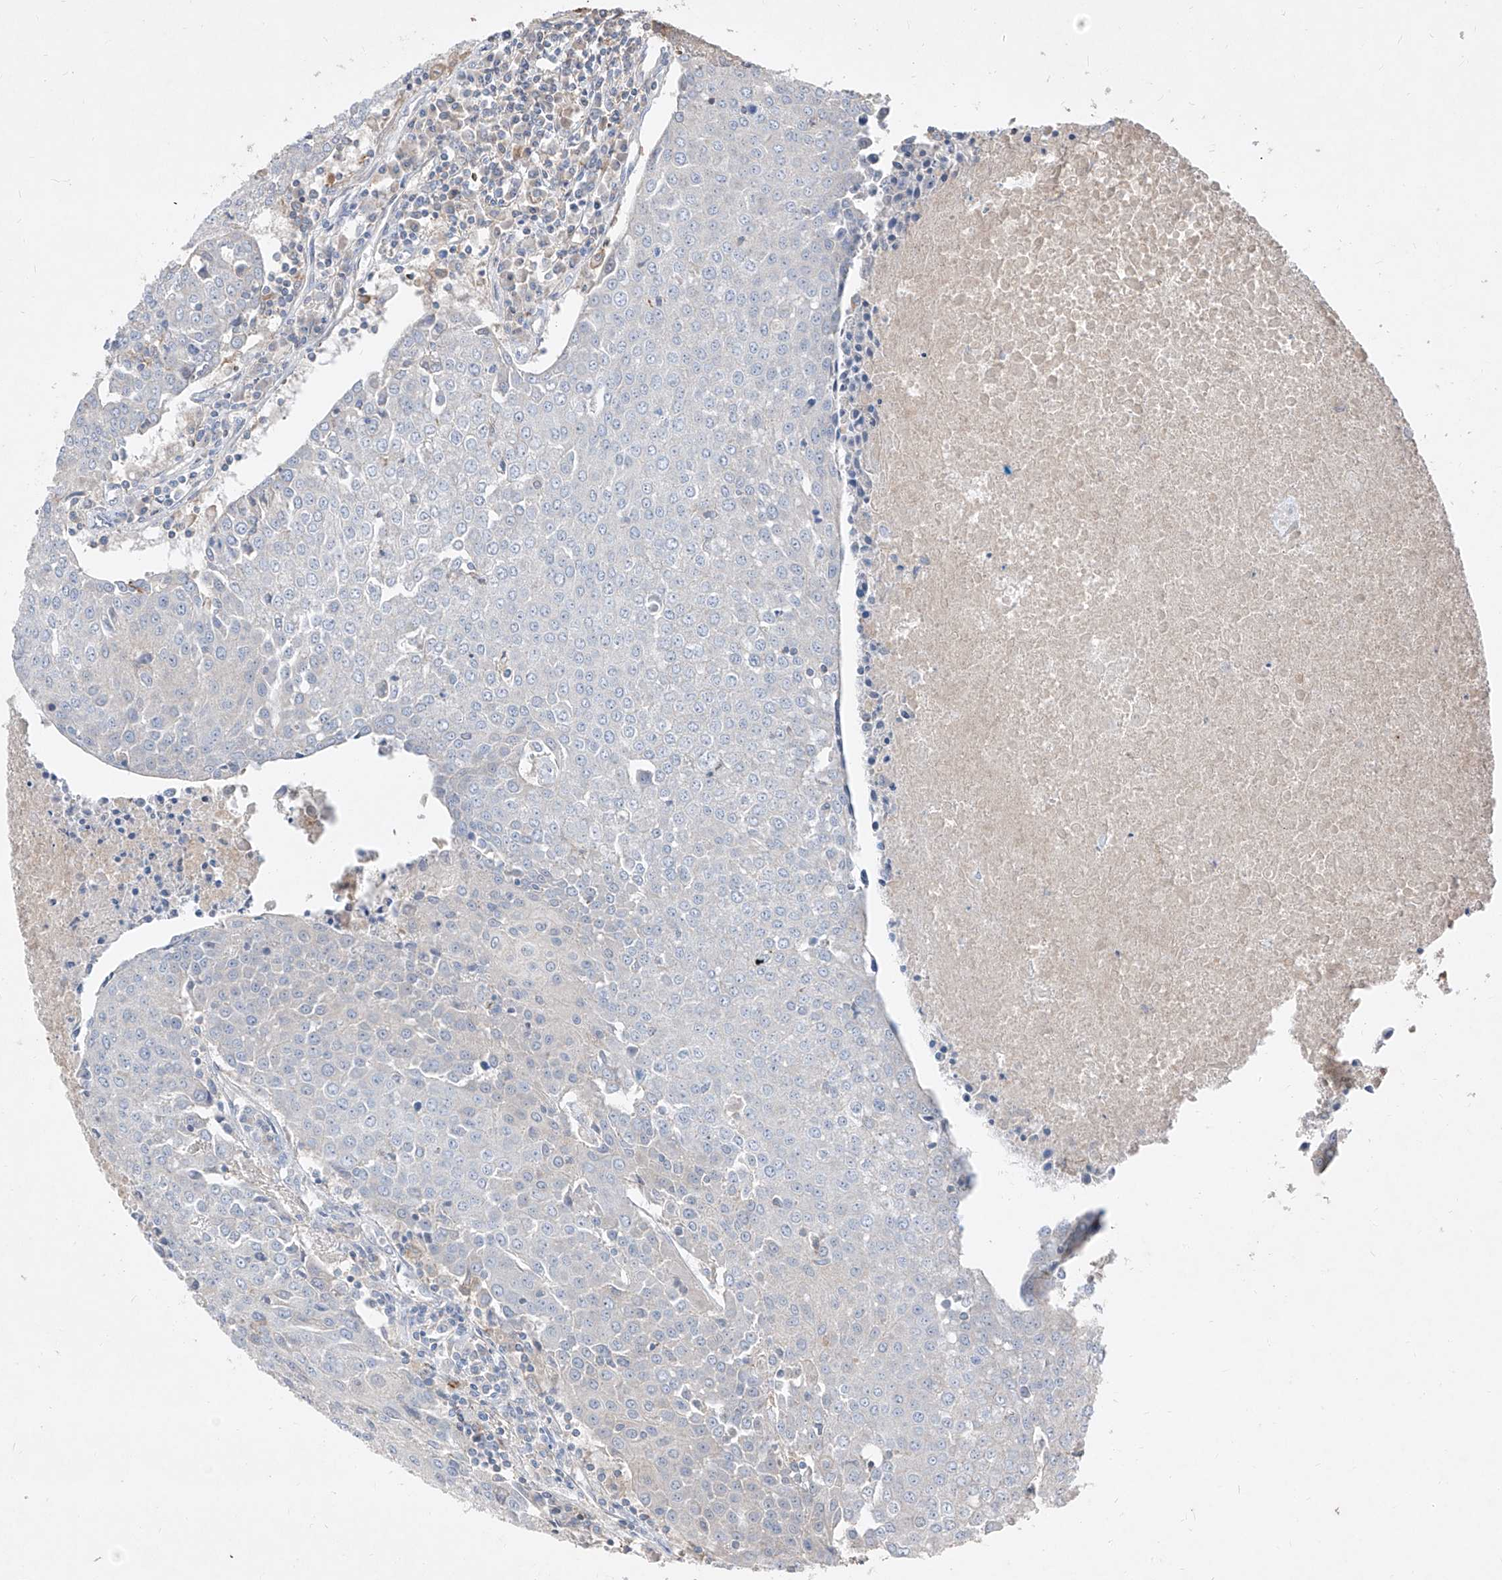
{"staining": {"intensity": "negative", "quantity": "none", "location": "none"}, "tissue": "urothelial cancer", "cell_type": "Tumor cells", "image_type": "cancer", "snomed": [{"axis": "morphology", "description": "Urothelial carcinoma, High grade"}, {"axis": "topography", "description": "Urinary bladder"}], "caption": "Tumor cells show no significant positivity in high-grade urothelial carcinoma.", "gene": "UFD1", "patient": {"sex": "female", "age": 85}}